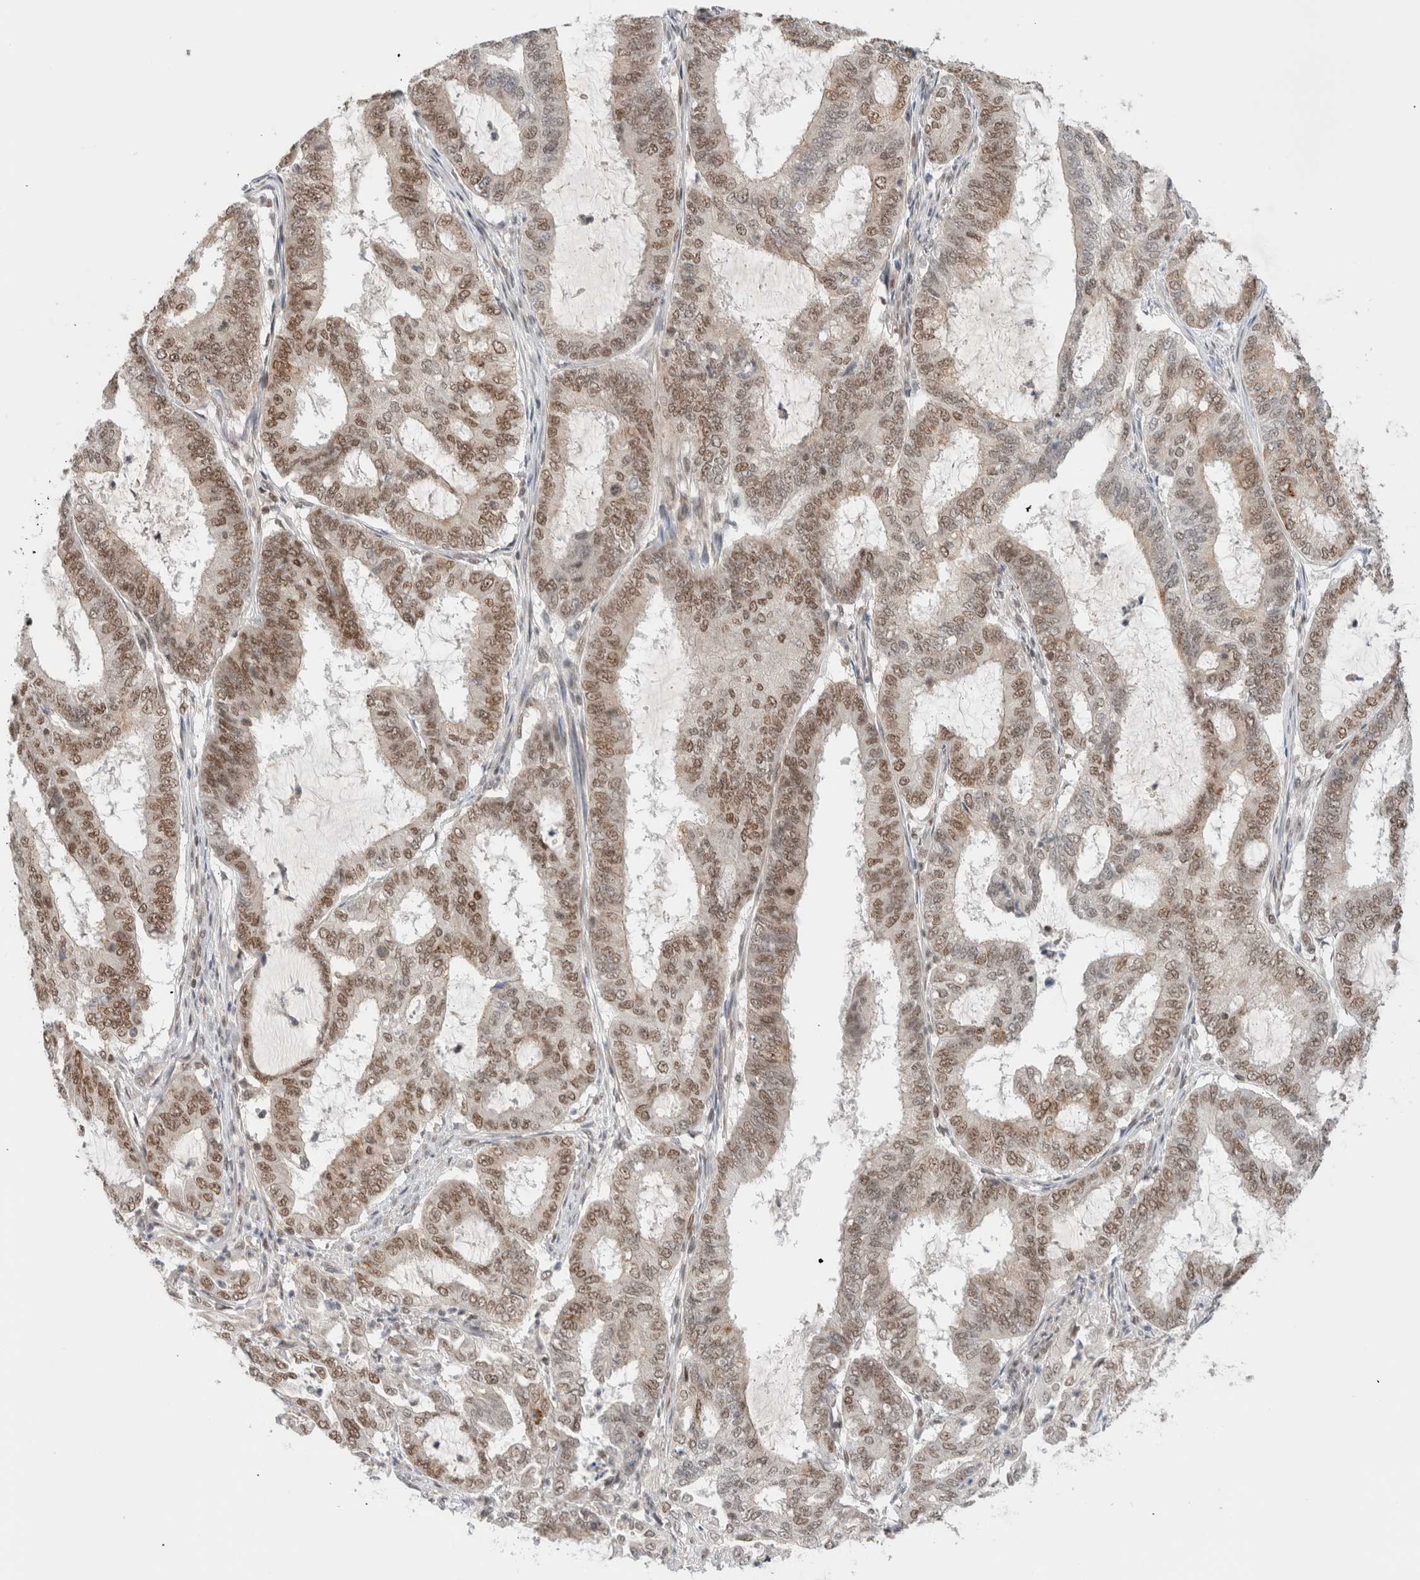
{"staining": {"intensity": "moderate", "quantity": ">75%", "location": "nuclear"}, "tissue": "endometrial cancer", "cell_type": "Tumor cells", "image_type": "cancer", "snomed": [{"axis": "morphology", "description": "Adenocarcinoma, NOS"}, {"axis": "topography", "description": "Endometrium"}], "caption": "Endometrial adenocarcinoma stained with a brown dye displays moderate nuclear positive positivity in about >75% of tumor cells.", "gene": "GATAD2A", "patient": {"sex": "female", "age": 51}}